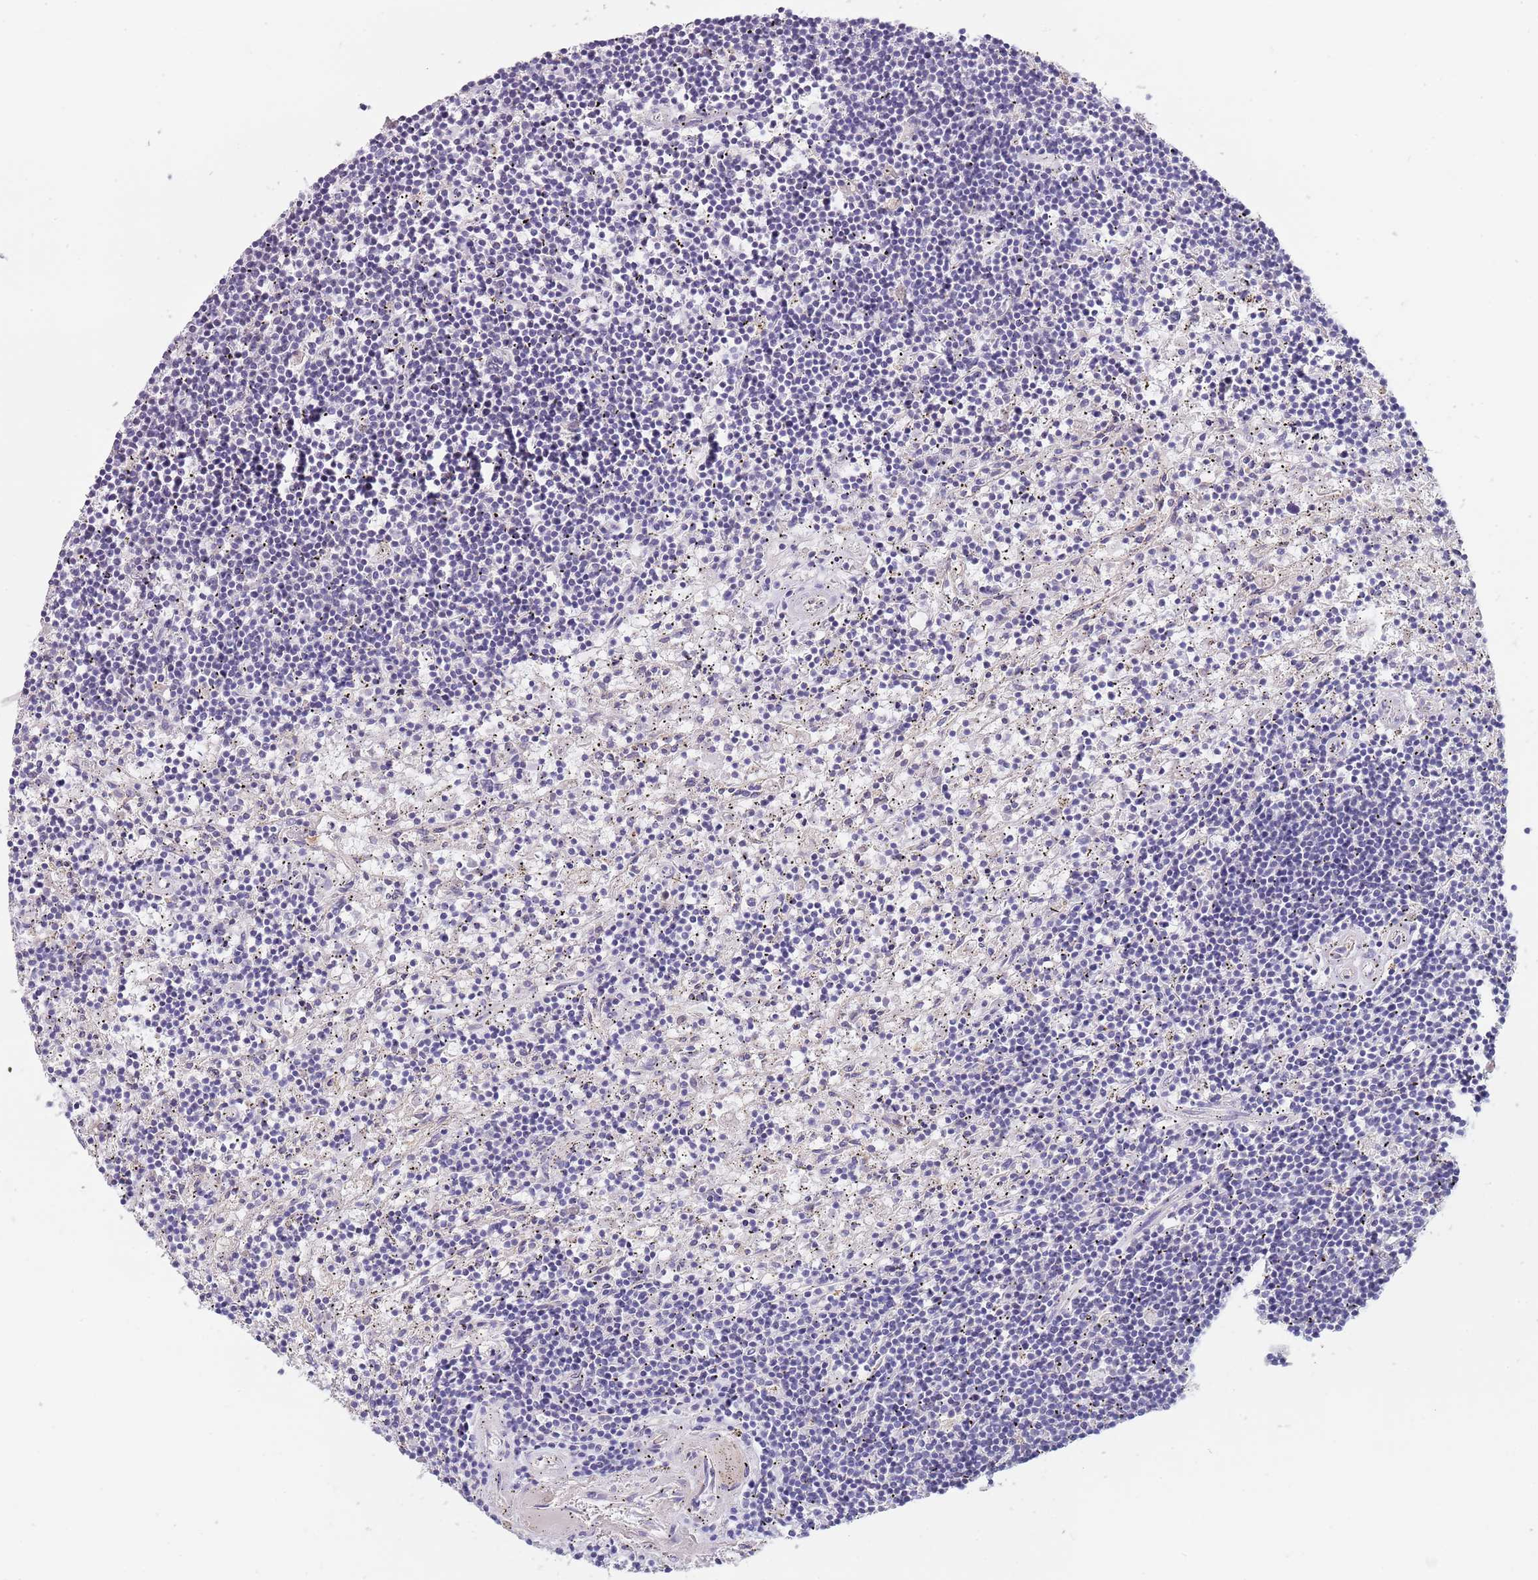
{"staining": {"intensity": "negative", "quantity": "none", "location": "none"}, "tissue": "lymphoma", "cell_type": "Tumor cells", "image_type": "cancer", "snomed": [{"axis": "morphology", "description": "Malignant lymphoma, non-Hodgkin's type, Low grade"}, {"axis": "topography", "description": "Spleen"}], "caption": "Immunohistochemistry (IHC) of lymphoma shows no expression in tumor cells.", "gene": "MAN1C1", "patient": {"sex": "male", "age": 76}}